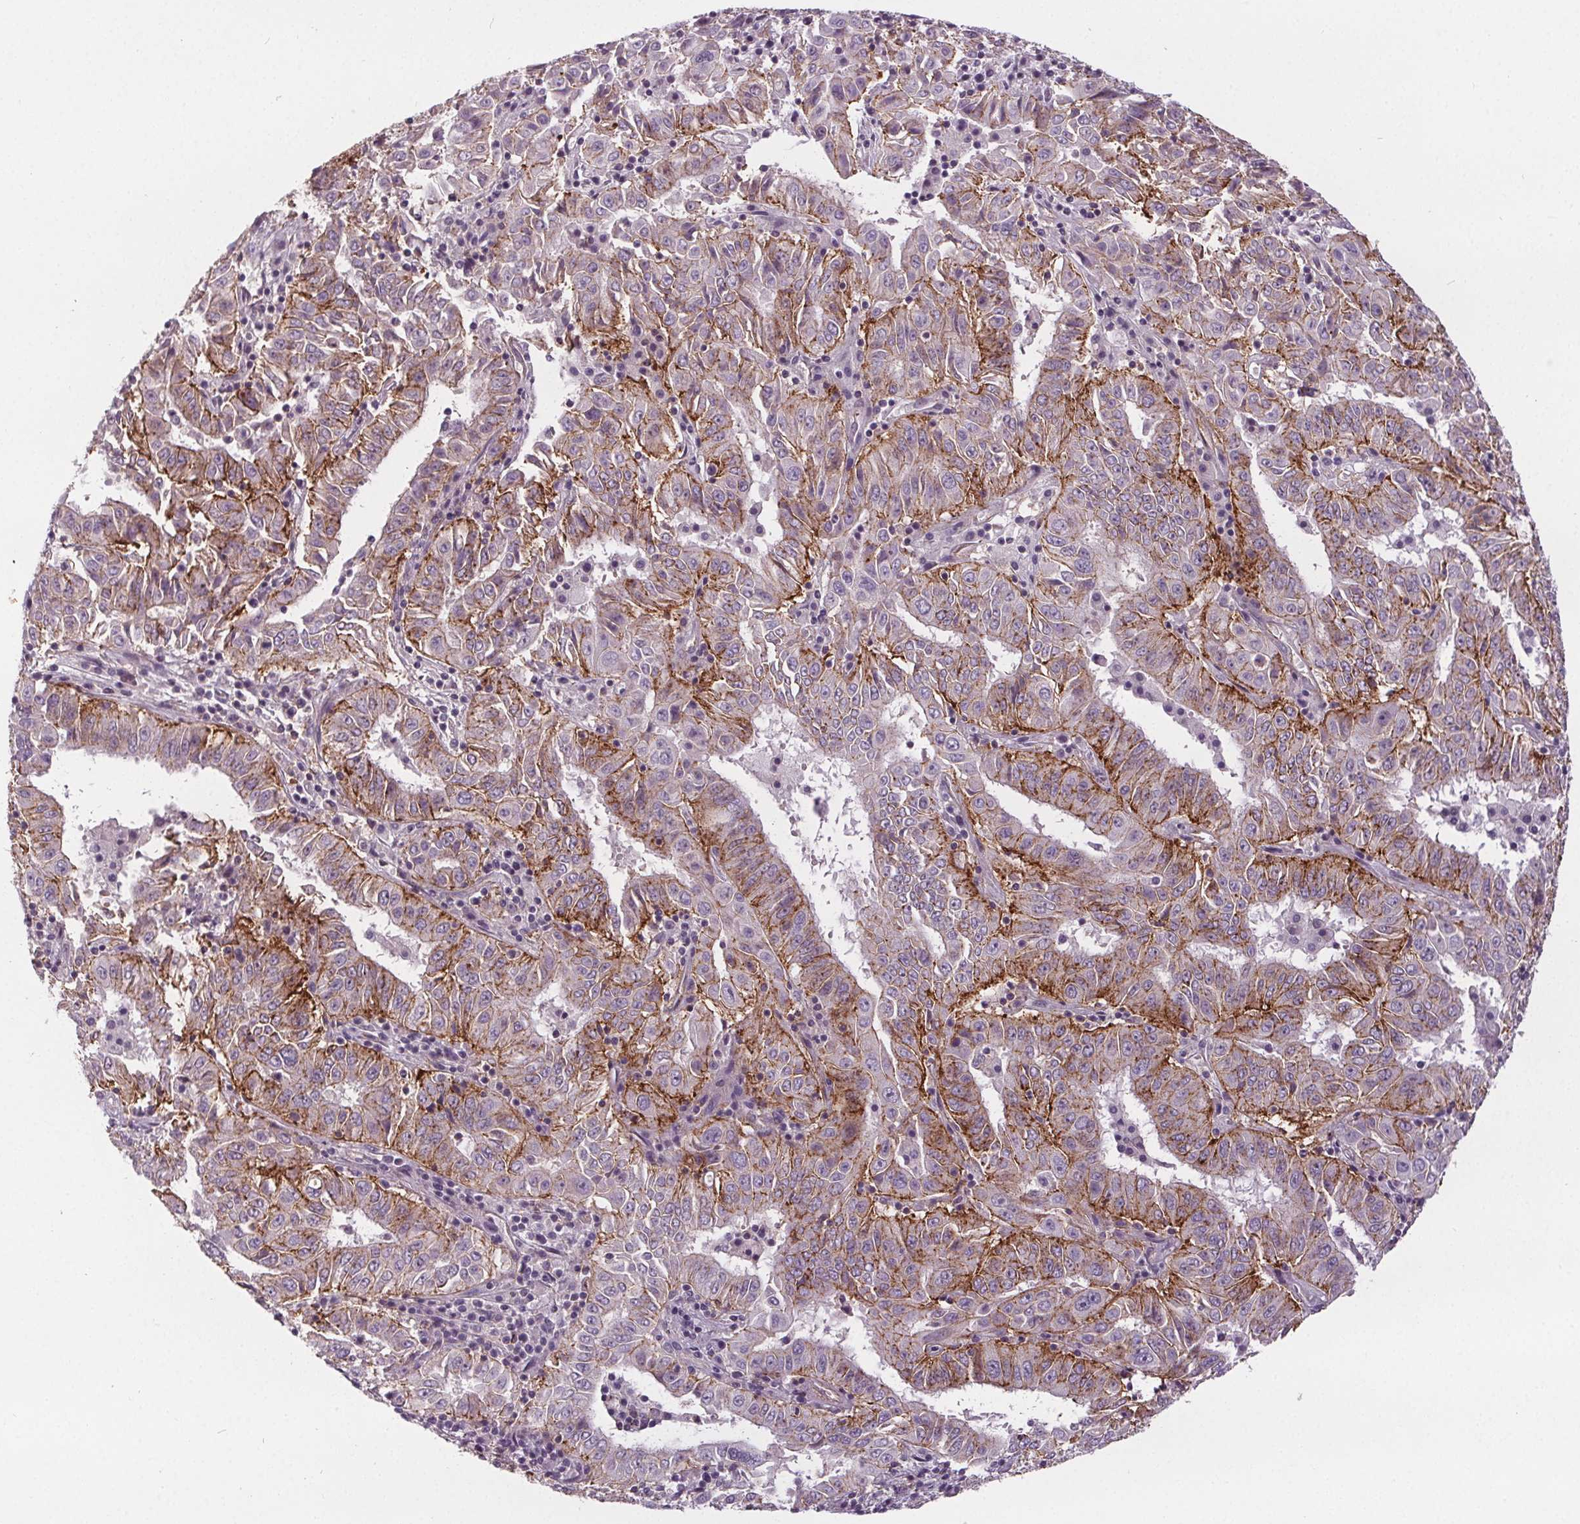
{"staining": {"intensity": "moderate", "quantity": "<25%", "location": "cytoplasmic/membranous"}, "tissue": "pancreatic cancer", "cell_type": "Tumor cells", "image_type": "cancer", "snomed": [{"axis": "morphology", "description": "Adenocarcinoma, NOS"}, {"axis": "topography", "description": "Pancreas"}], "caption": "The image reveals a brown stain indicating the presence of a protein in the cytoplasmic/membranous of tumor cells in pancreatic cancer (adenocarcinoma).", "gene": "ATP1A1", "patient": {"sex": "male", "age": 63}}